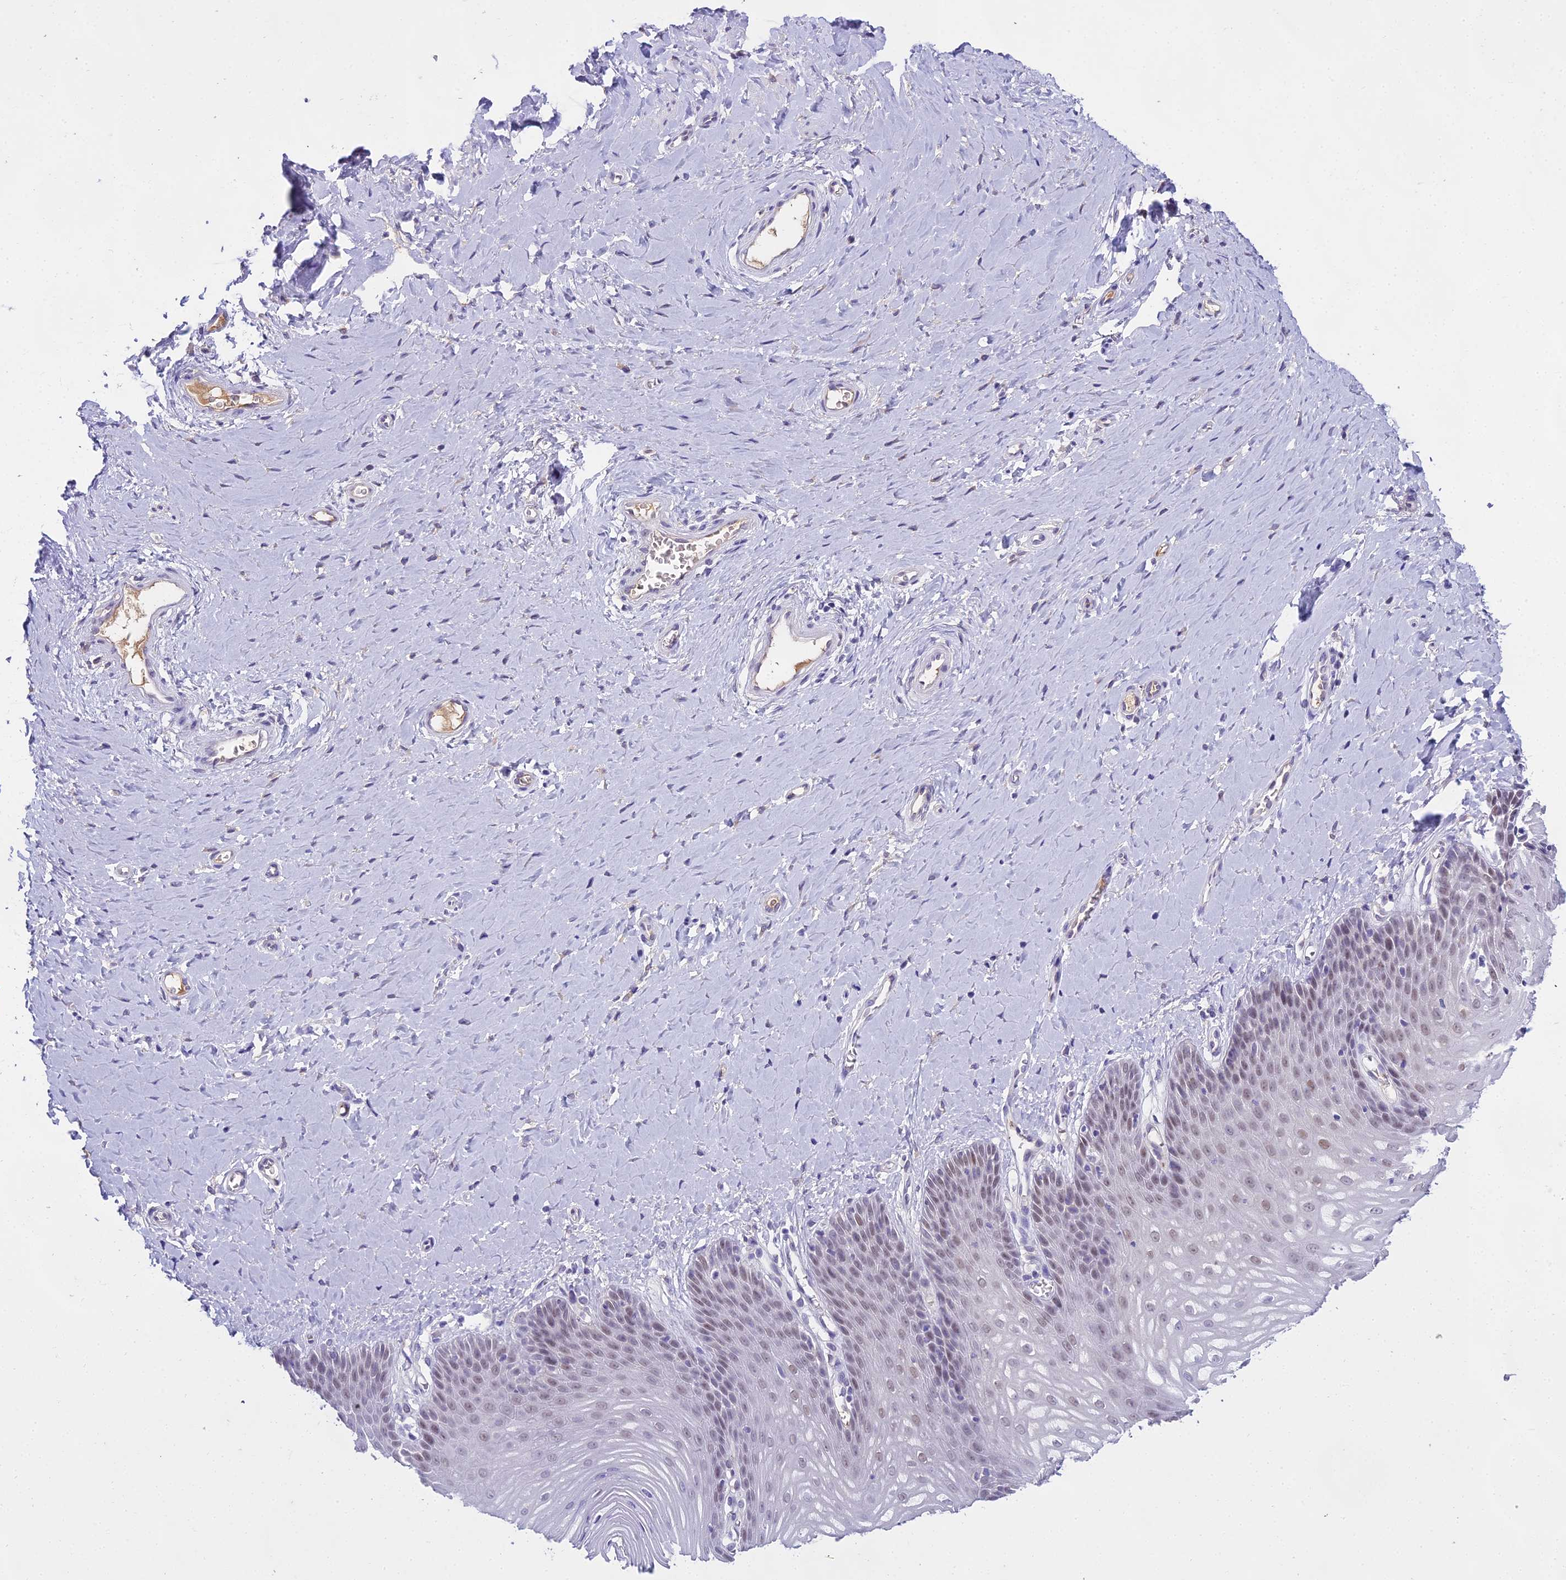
{"staining": {"intensity": "moderate", "quantity": "25%-75%", "location": "nuclear"}, "tissue": "vagina", "cell_type": "Squamous epithelial cells", "image_type": "normal", "snomed": [{"axis": "morphology", "description": "Normal tissue, NOS"}, {"axis": "topography", "description": "Vagina"}], "caption": "Human vagina stained with a brown dye reveals moderate nuclear positive expression in approximately 25%-75% of squamous epithelial cells.", "gene": "MAT2A", "patient": {"sex": "female", "age": 65}}